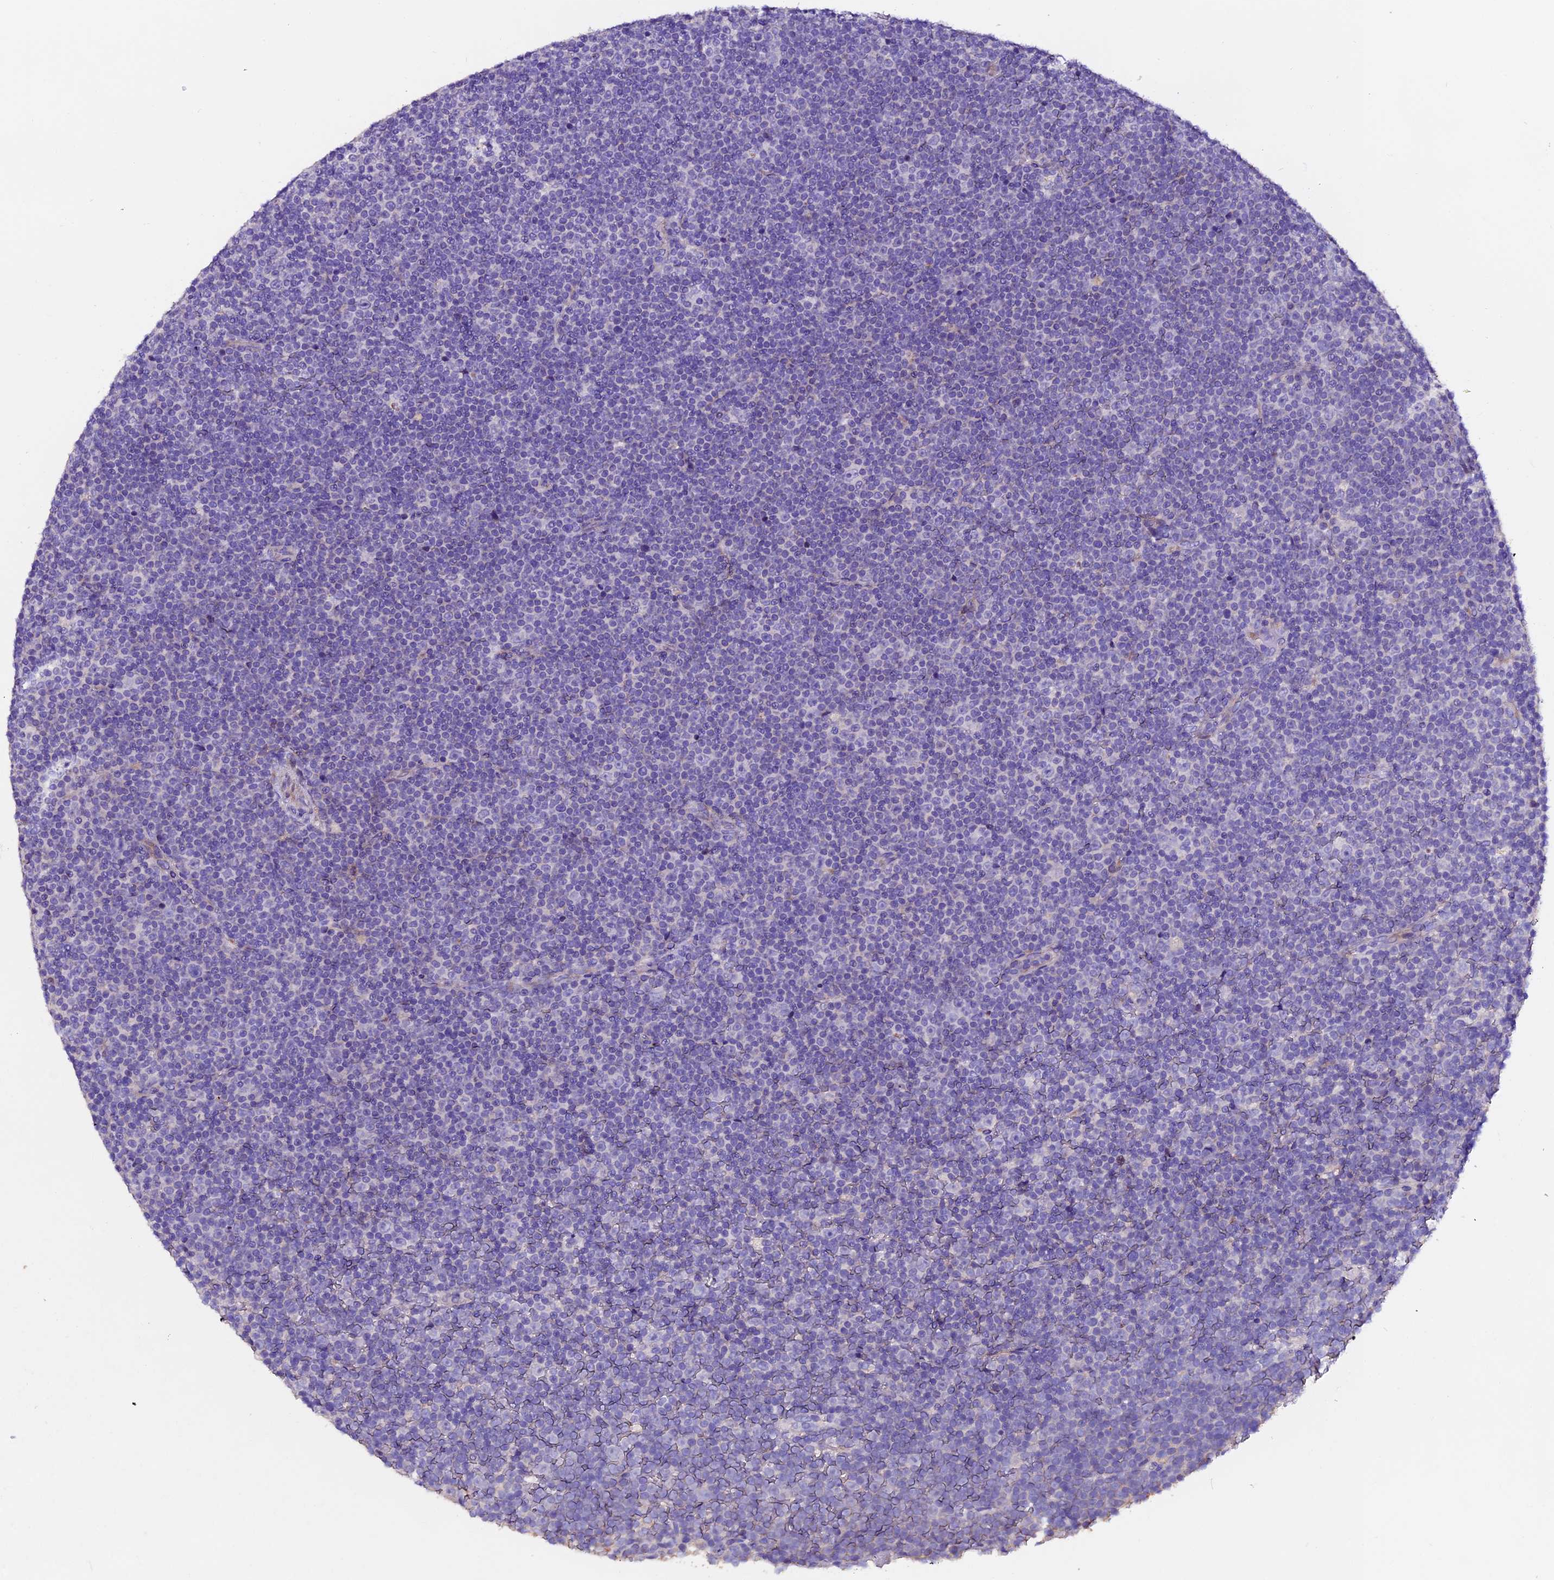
{"staining": {"intensity": "negative", "quantity": "none", "location": "none"}, "tissue": "lymphoma", "cell_type": "Tumor cells", "image_type": "cancer", "snomed": [{"axis": "morphology", "description": "Malignant lymphoma, non-Hodgkin's type, Low grade"}, {"axis": "topography", "description": "Lymph node"}], "caption": "Tumor cells are negative for brown protein staining in malignant lymphoma, non-Hodgkin's type (low-grade).", "gene": "FBXW9", "patient": {"sex": "female", "age": 67}}